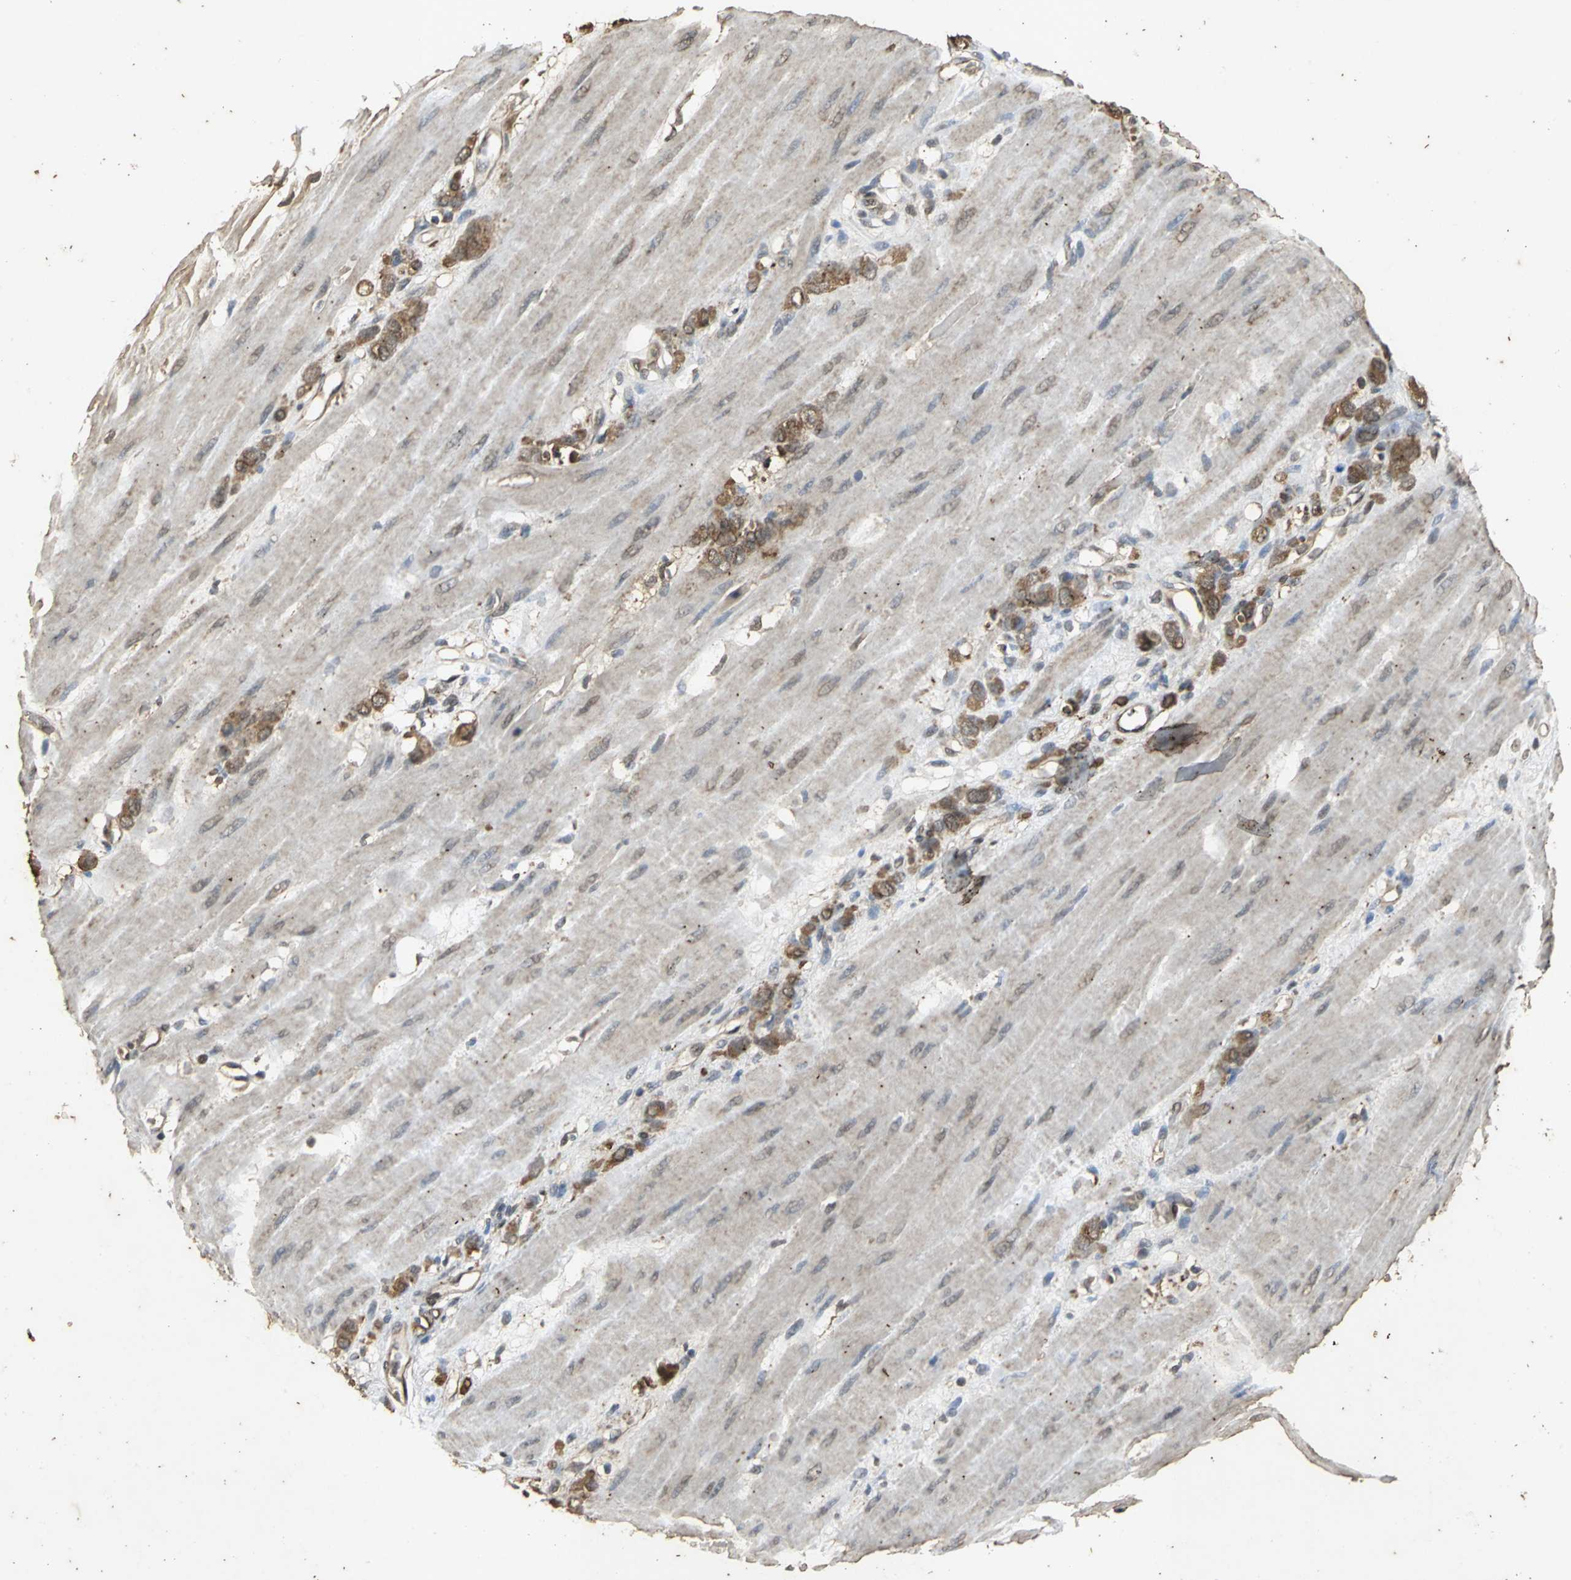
{"staining": {"intensity": "moderate", "quantity": ">75%", "location": "cytoplasmic/membranous"}, "tissue": "stomach cancer", "cell_type": "Tumor cells", "image_type": "cancer", "snomed": [{"axis": "morphology", "description": "Adenocarcinoma, NOS"}, {"axis": "topography", "description": "Stomach"}], "caption": "Immunohistochemistry micrograph of stomach cancer stained for a protein (brown), which reveals medium levels of moderate cytoplasmic/membranous staining in approximately >75% of tumor cells.", "gene": "NOTCH3", "patient": {"sex": "male", "age": 82}}